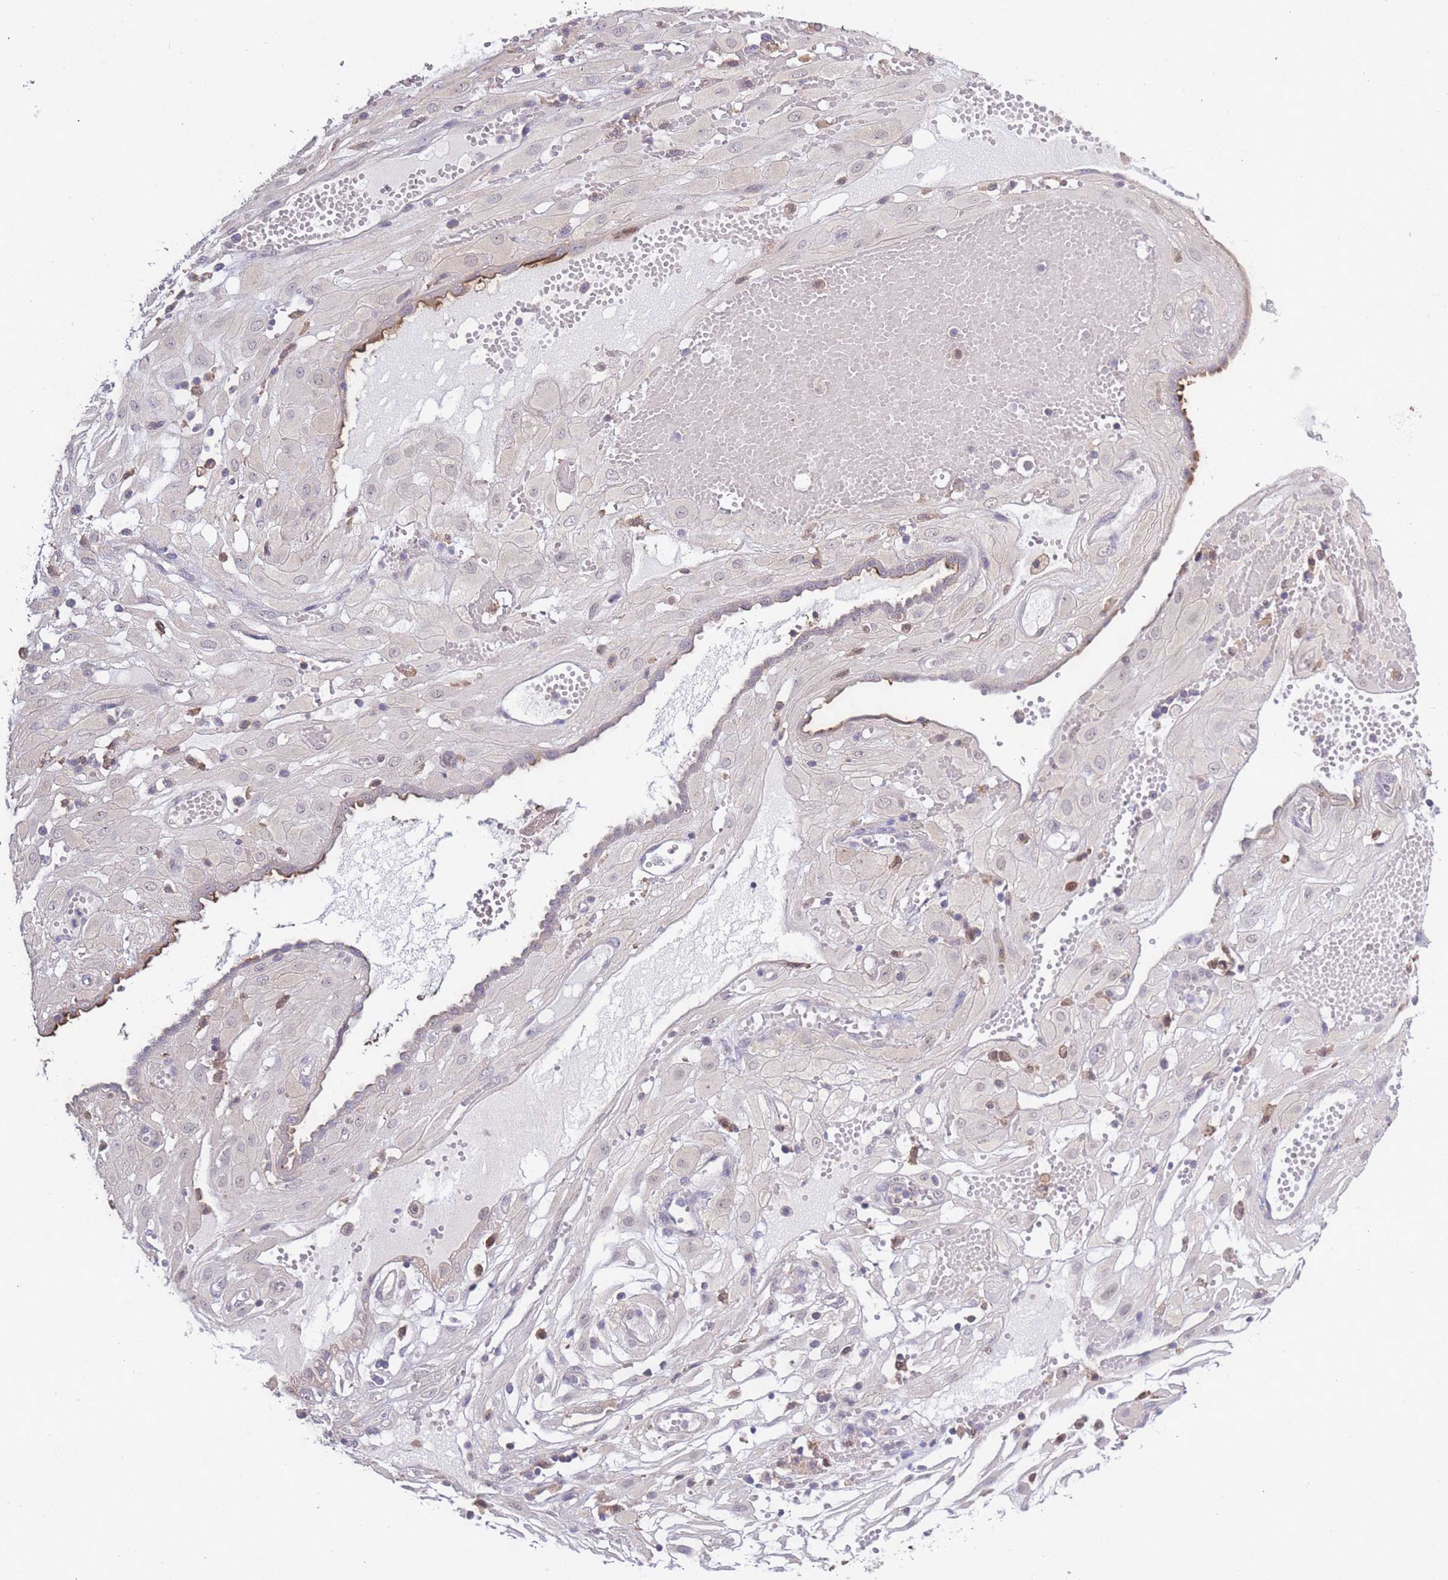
{"staining": {"intensity": "negative", "quantity": "none", "location": "none"}, "tissue": "cervical cancer", "cell_type": "Tumor cells", "image_type": "cancer", "snomed": [{"axis": "morphology", "description": "Squamous cell carcinoma, NOS"}, {"axis": "topography", "description": "Cervix"}], "caption": "An immunohistochemistry micrograph of squamous cell carcinoma (cervical) is shown. There is no staining in tumor cells of squamous cell carcinoma (cervical).", "gene": "CAPN9", "patient": {"sex": "female", "age": 36}}